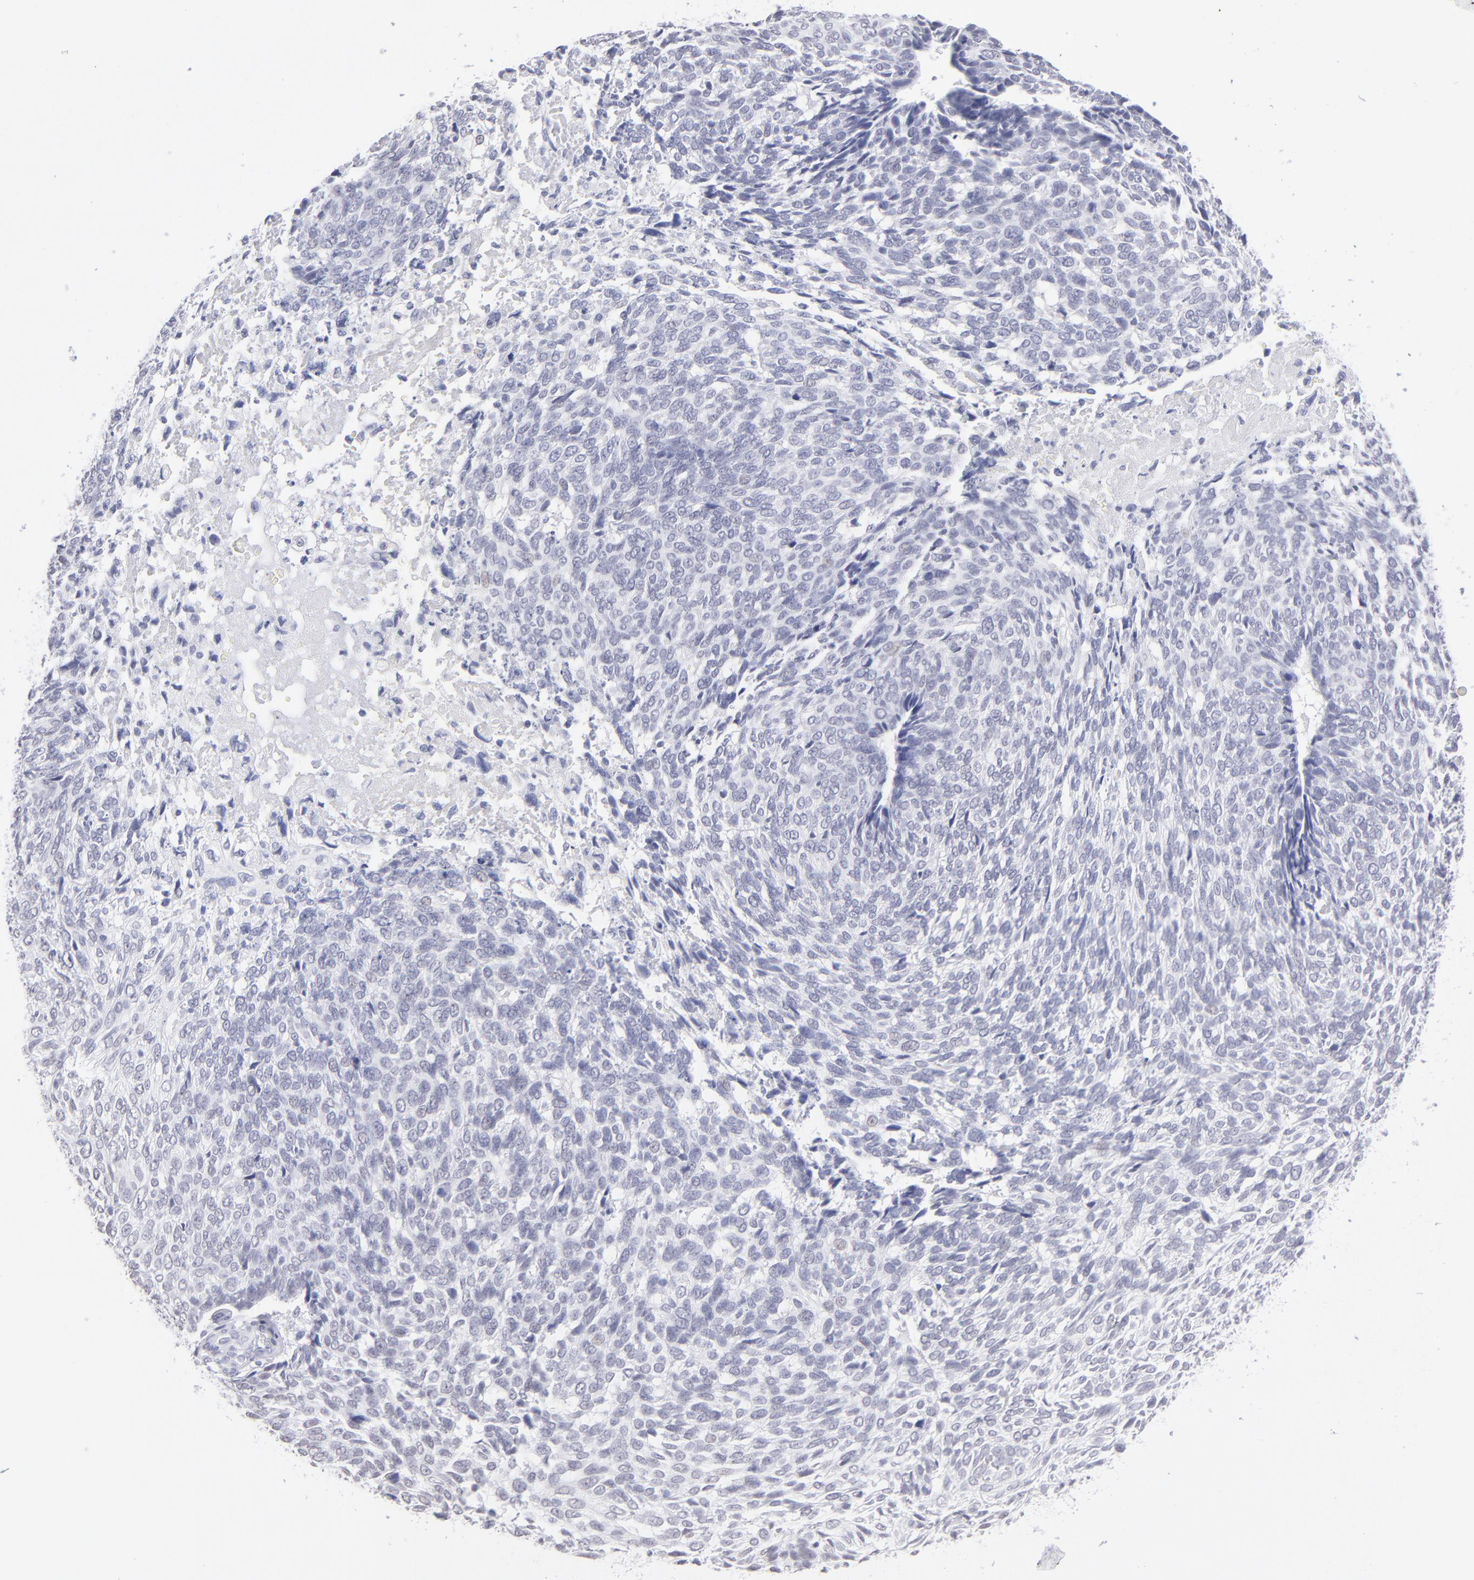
{"staining": {"intensity": "negative", "quantity": "none", "location": "none"}, "tissue": "skin cancer", "cell_type": "Tumor cells", "image_type": "cancer", "snomed": [{"axis": "morphology", "description": "Basal cell carcinoma"}, {"axis": "topography", "description": "Skin"}], "caption": "An IHC image of skin cancer (basal cell carcinoma) is shown. There is no staining in tumor cells of skin cancer (basal cell carcinoma). The staining is performed using DAB brown chromogen with nuclei counter-stained in using hematoxylin.", "gene": "ALDOB", "patient": {"sex": "male", "age": 72}}